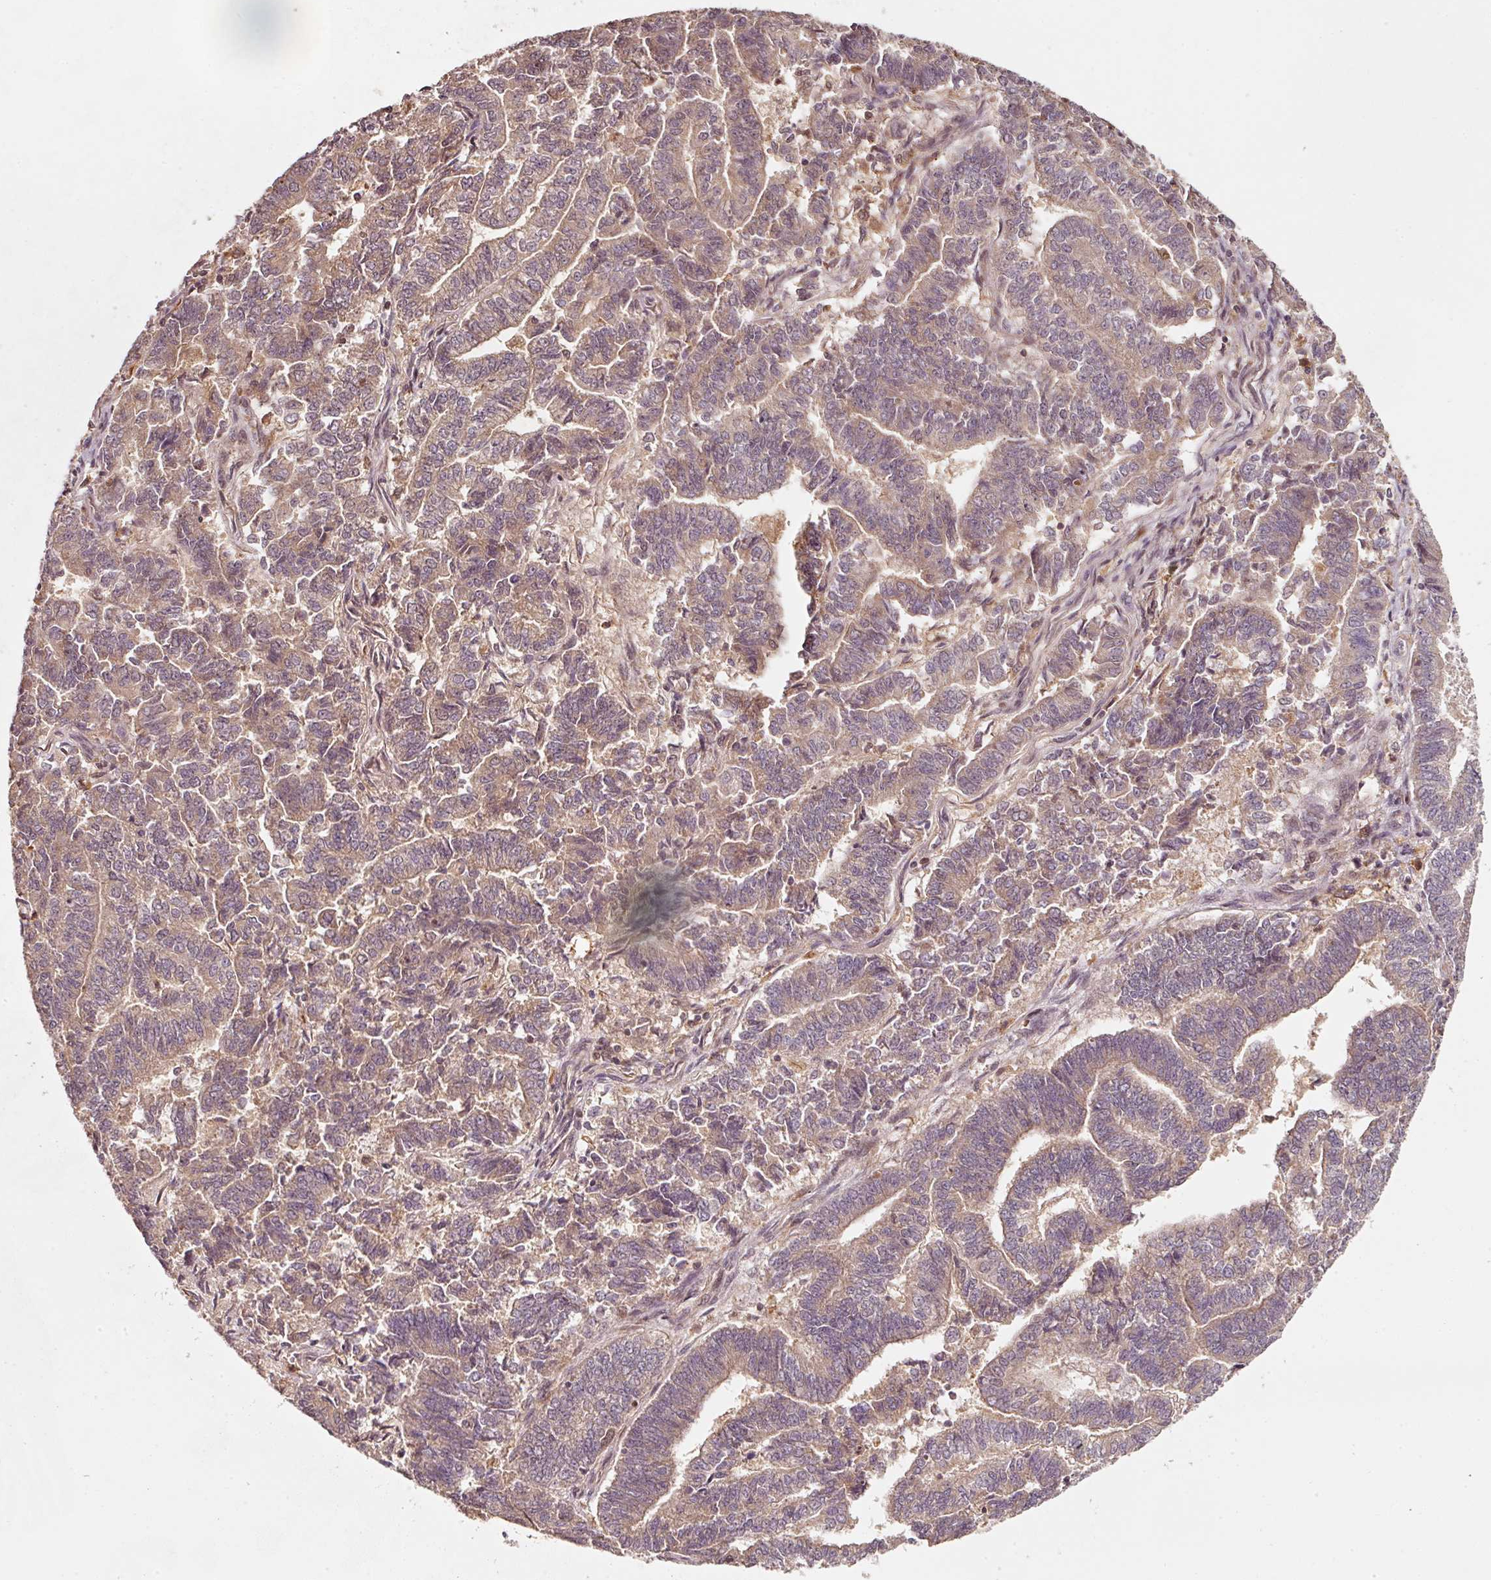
{"staining": {"intensity": "weak", "quantity": "25%-75%", "location": "cytoplasmic/membranous"}, "tissue": "endometrial cancer", "cell_type": "Tumor cells", "image_type": "cancer", "snomed": [{"axis": "morphology", "description": "Adenocarcinoma, NOS"}, {"axis": "topography", "description": "Endometrium"}], "caption": "Brown immunohistochemical staining in adenocarcinoma (endometrial) shows weak cytoplasmic/membranous expression in approximately 25%-75% of tumor cells. The staining was performed using DAB, with brown indicating positive protein expression. Nuclei are stained blue with hematoxylin.", "gene": "RRAS2", "patient": {"sex": "female", "age": 72}}